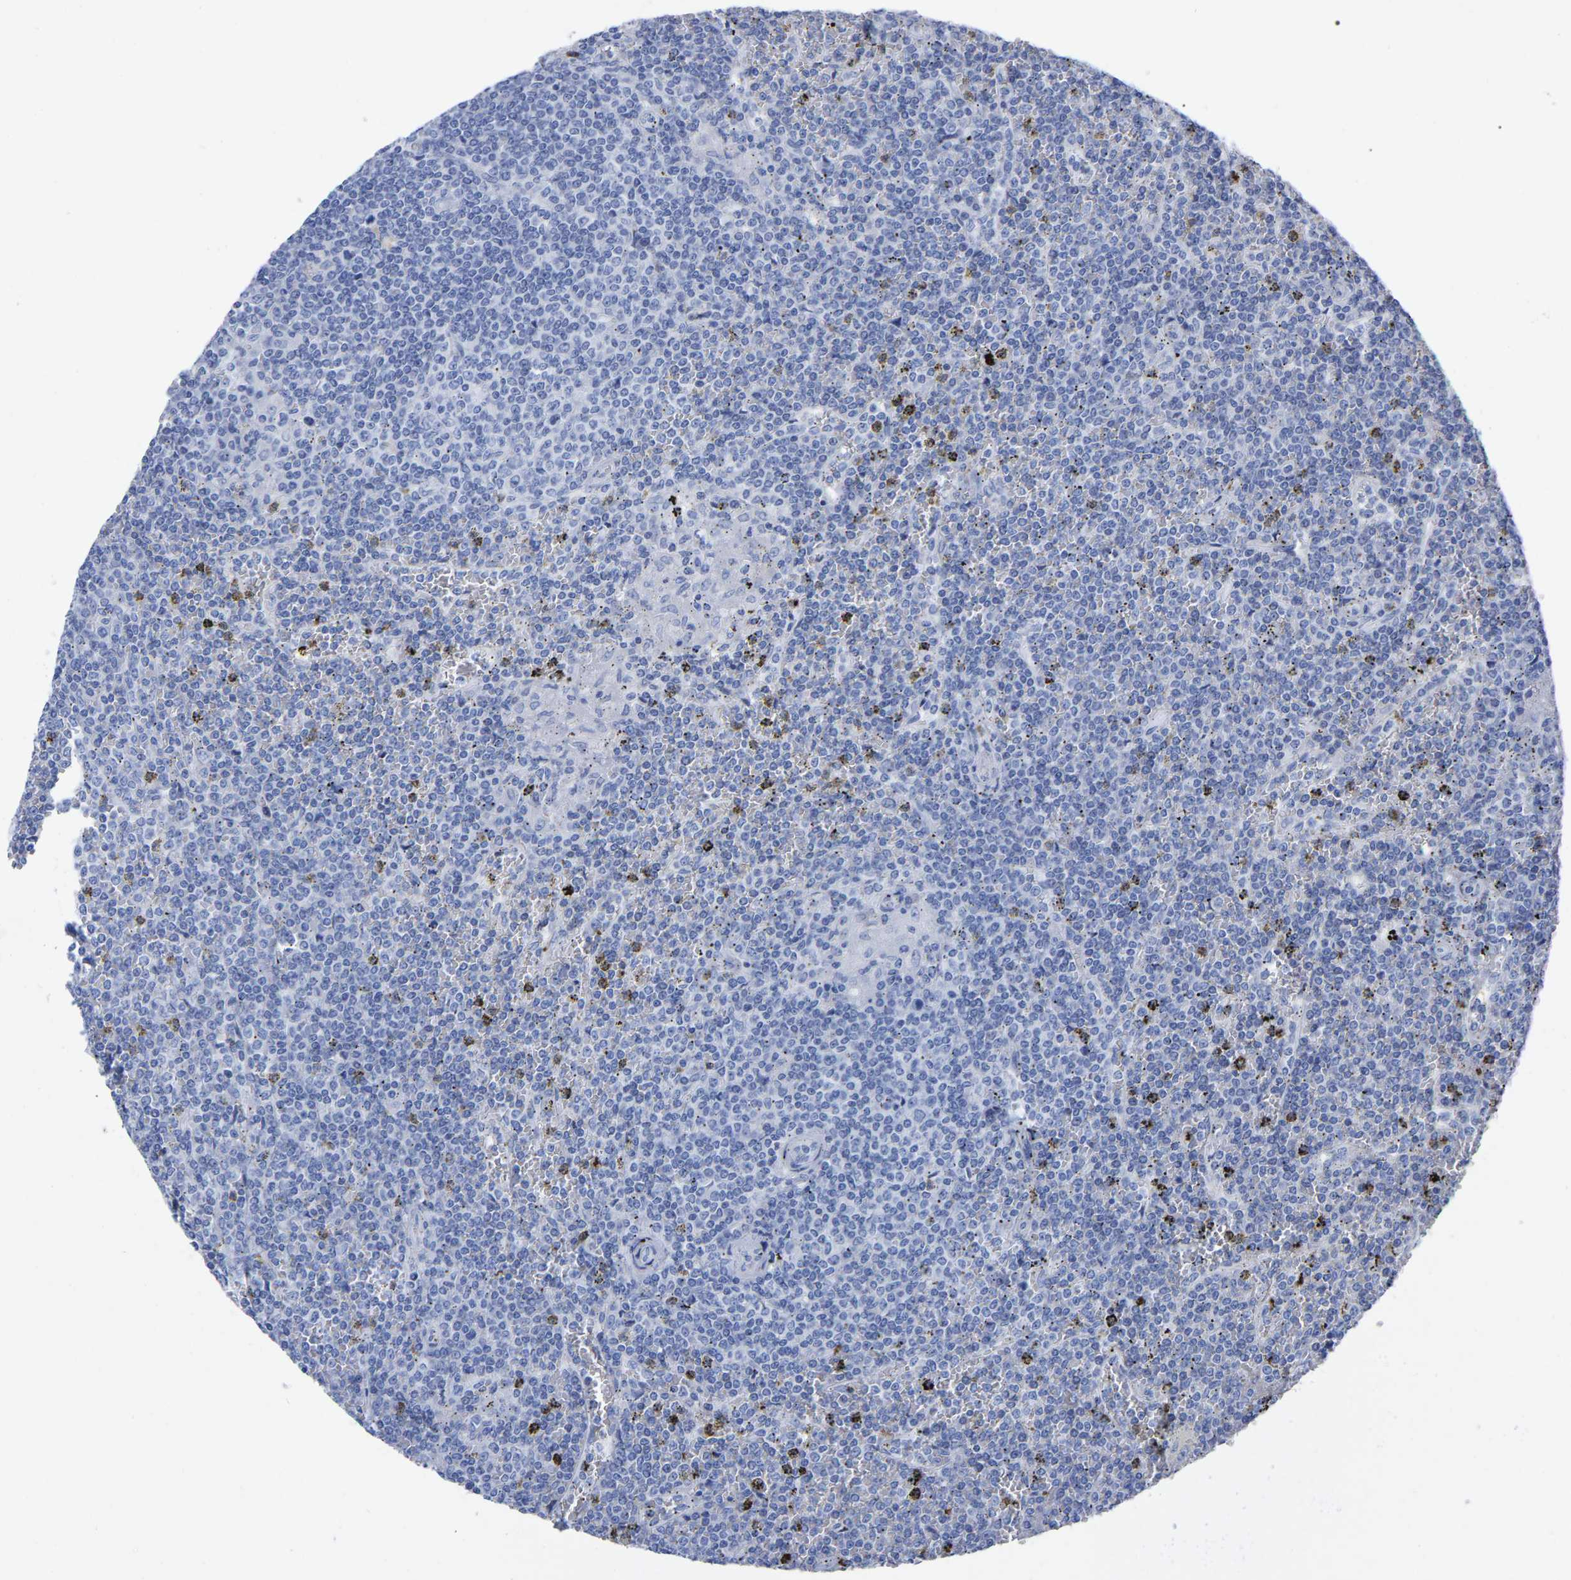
{"staining": {"intensity": "negative", "quantity": "none", "location": "none"}, "tissue": "lymphoma", "cell_type": "Tumor cells", "image_type": "cancer", "snomed": [{"axis": "morphology", "description": "Malignant lymphoma, non-Hodgkin's type, Low grade"}, {"axis": "topography", "description": "Spleen"}], "caption": "DAB (3,3'-diaminobenzidine) immunohistochemical staining of lymphoma reveals no significant expression in tumor cells.", "gene": "HAPLN1", "patient": {"sex": "female", "age": 19}}